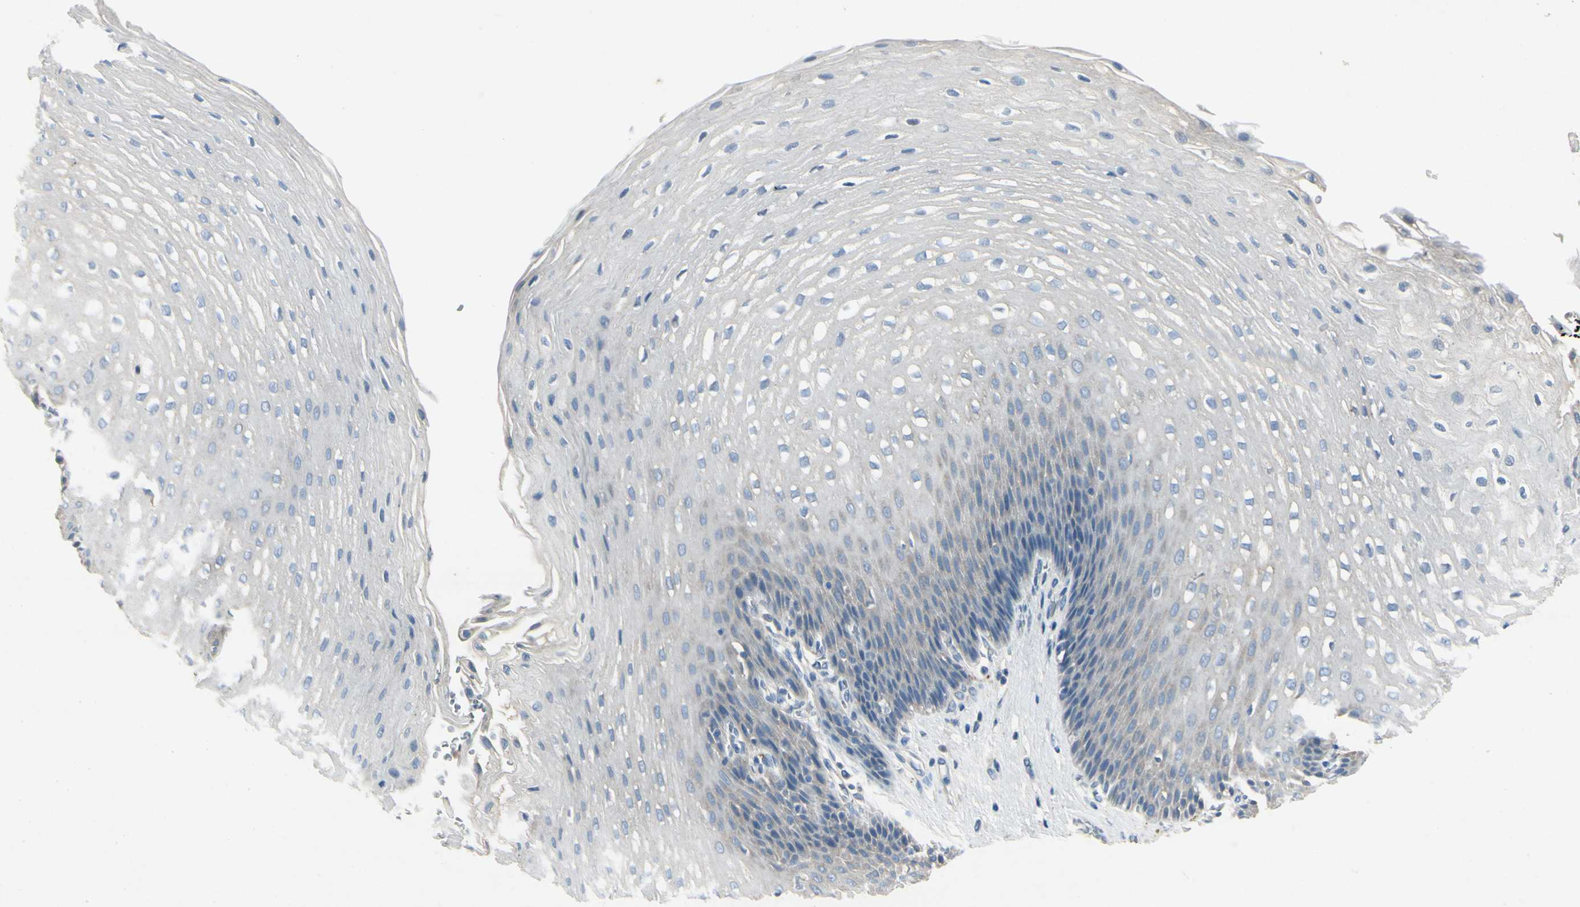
{"staining": {"intensity": "negative", "quantity": "none", "location": "none"}, "tissue": "esophagus", "cell_type": "Squamous epithelial cells", "image_type": "normal", "snomed": [{"axis": "morphology", "description": "Normal tissue, NOS"}, {"axis": "topography", "description": "Esophagus"}], "caption": "DAB immunohistochemical staining of unremarkable human esophagus reveals no significant positivity in squamous epithelial cells.", "gene": "SNAP91", "patient": {"sex": "male", "age": 48}}